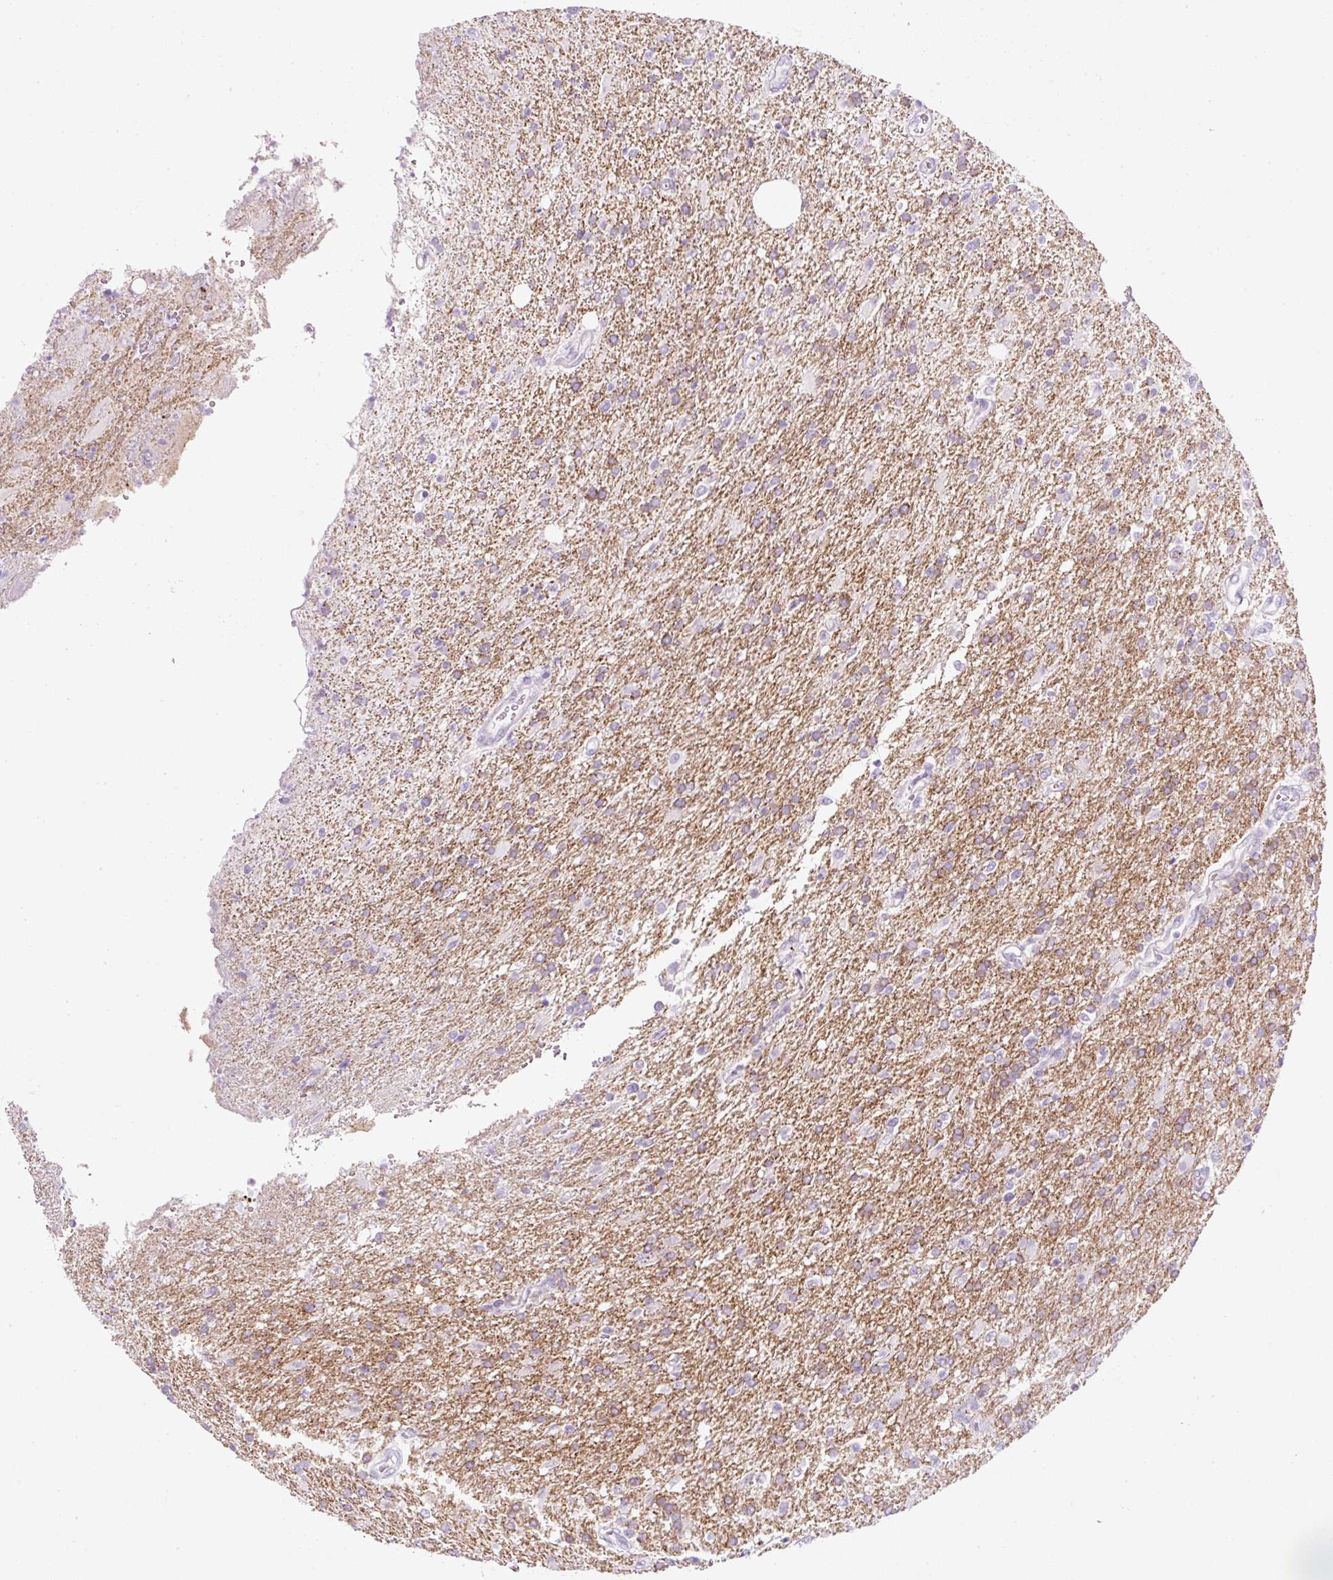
{"staining": {"intensity": "moderate", "quantity": "25%-75%", "location": "cytoplasmic/membranous"}, "tissue": "glioma", "cell_type": "Tumor cells", "image_type": "cancer", "snomed": [{"axis": "morphology", "description": "Glioma, malignant, High grade"}, {"axis": "topography", "description": "Brain"}], "caption": "Tumor cells demonstrate medium levels of moderate cytoplasmic/membranous positivity in about 25%-75% of cells in human glioma.", "gene": "PF4V1", "patient": {"sex": "male", "age": 56}}